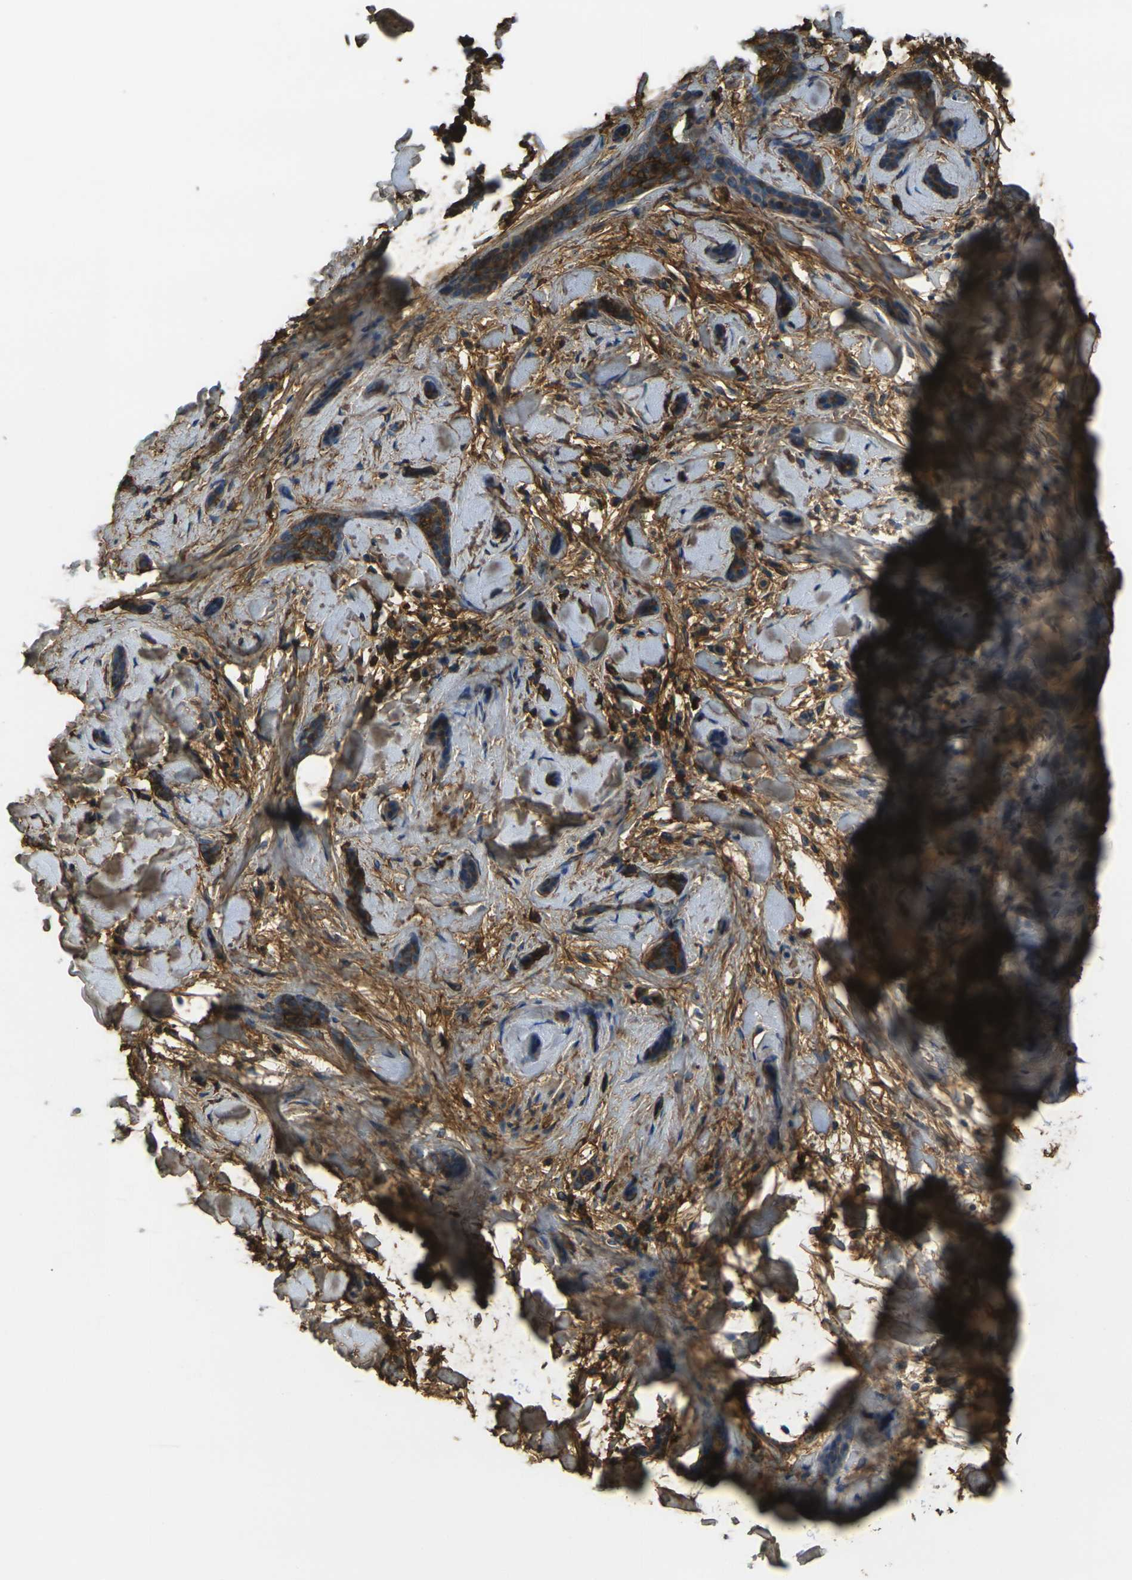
{"staining": {"intensity": "moderate", "quantity": ">75%", "location": "cytoplasmic/membranous"}, "tissue": "skin cancer", "cell_type": "Tumor cells", "image_type": "cancer", "snomed": [{"axis": "morphology", "description": "Basal cell carcinoma"}, {"axis": "topography", "description": "Skin"}], "caption": "Immunohistochemistry (DAB) staining of human skin cancer (basal cell carcinoma) displays moderate cytoplasmic/membranous protein positivity in about >75% of tumor cells.", "gene": "PLCD1", "patient": {"sex": "female", "age": 58}}